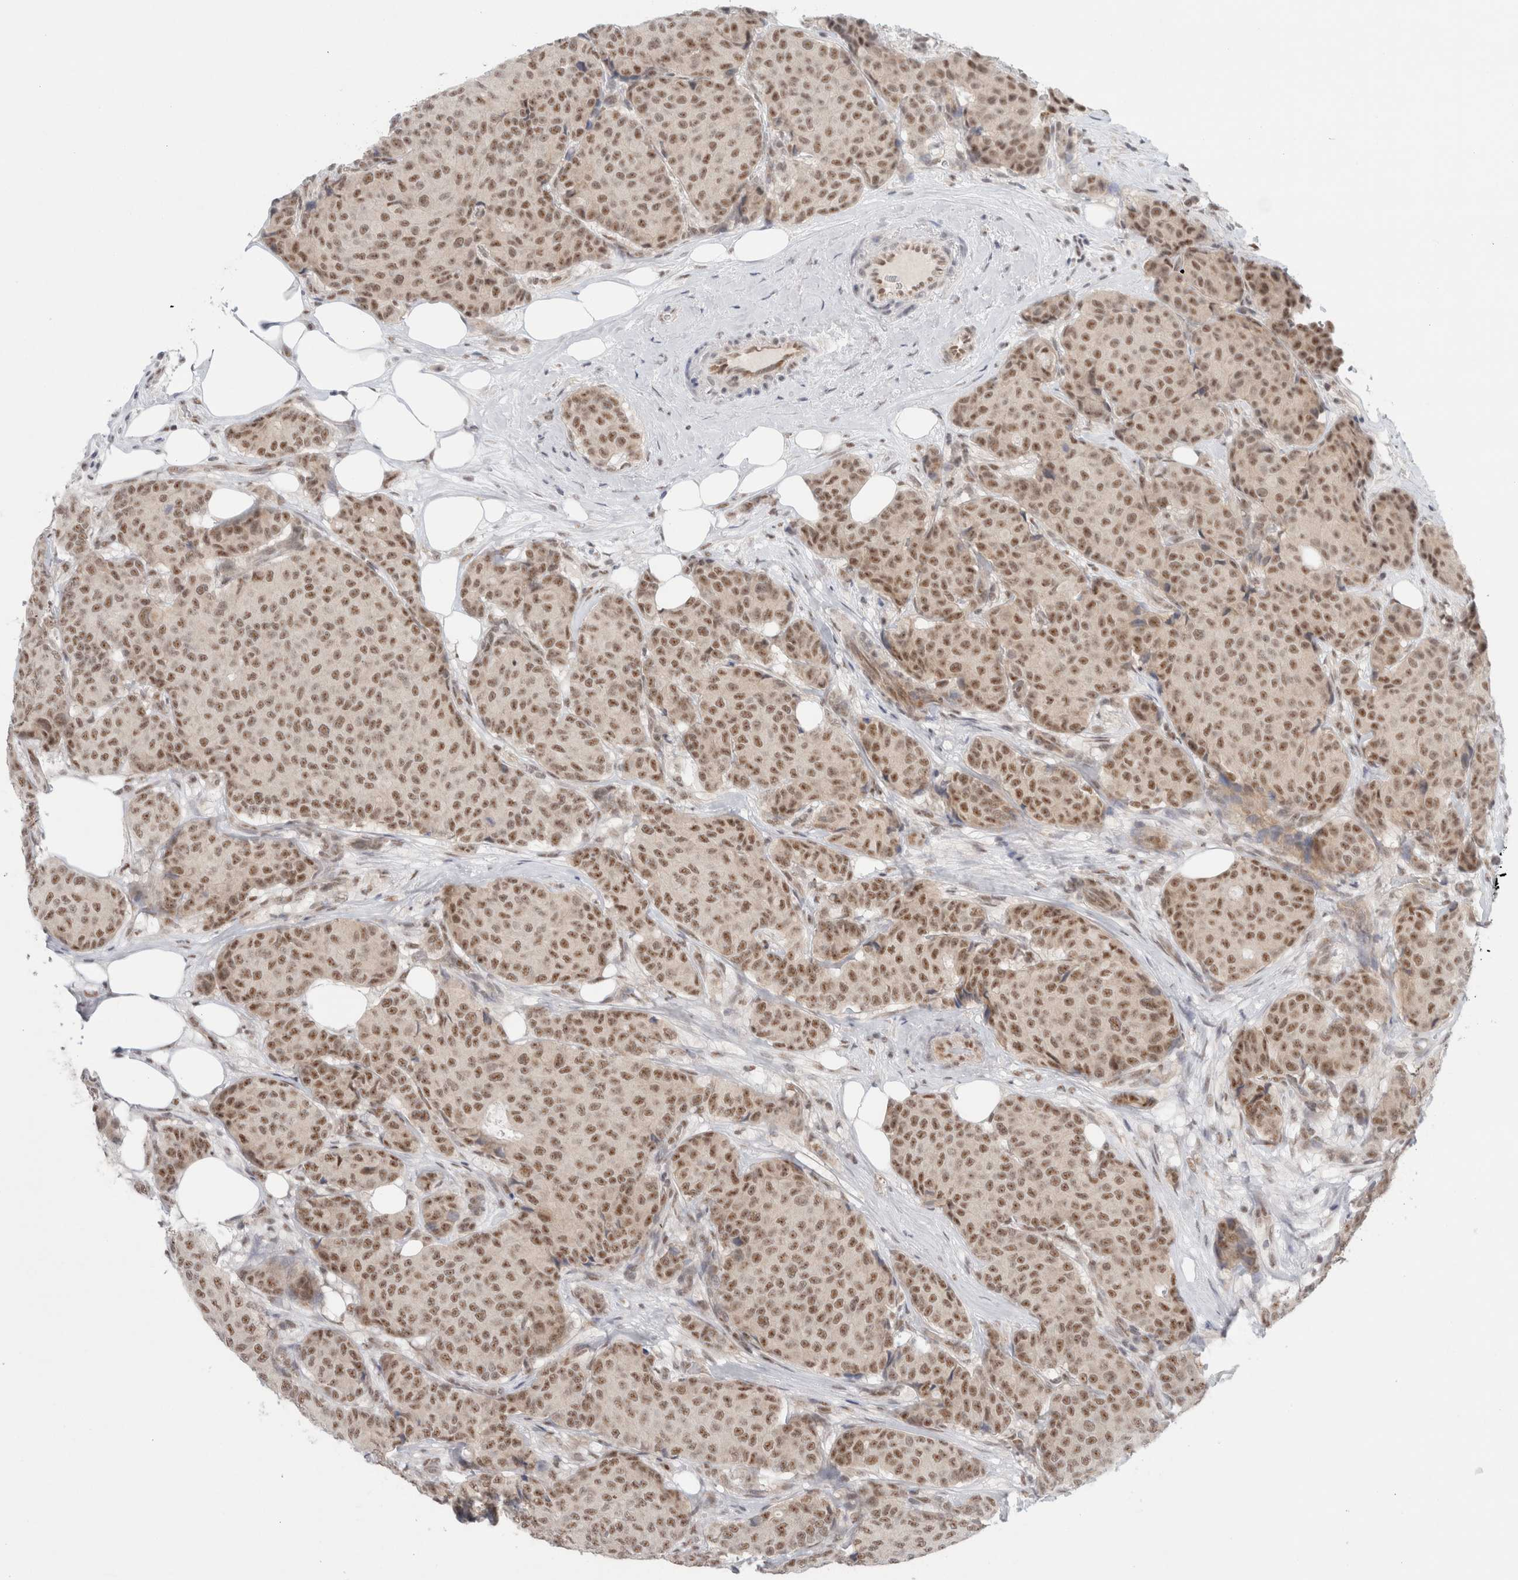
{"staining": {"intensity": "moderate", "quantity": ">75%", "location": "nuclear"}, "tissue": "breast cancer", "cell_type": "Tumor cells", "image_type": "cancer", "snomed": [{"axis": "morphology", "description": "Duct carcinoma"}, {"axis": "topography", "description": "Breast"}], "caption": "DAB (3,3'-diaminobenzidine) immunohistochemical staining of human breast cancer exhibits moderate nuclear protein positivity in about >75% of tumor cells. The protein of interest is stained brown, and the nuclei are stained in blue (DAB (3,3'-diaminobenzidine) IHC with brightfield microscopy, high magnification).", "gene": "TRMT12", "patient": {"sex": "female", "age": 75}}